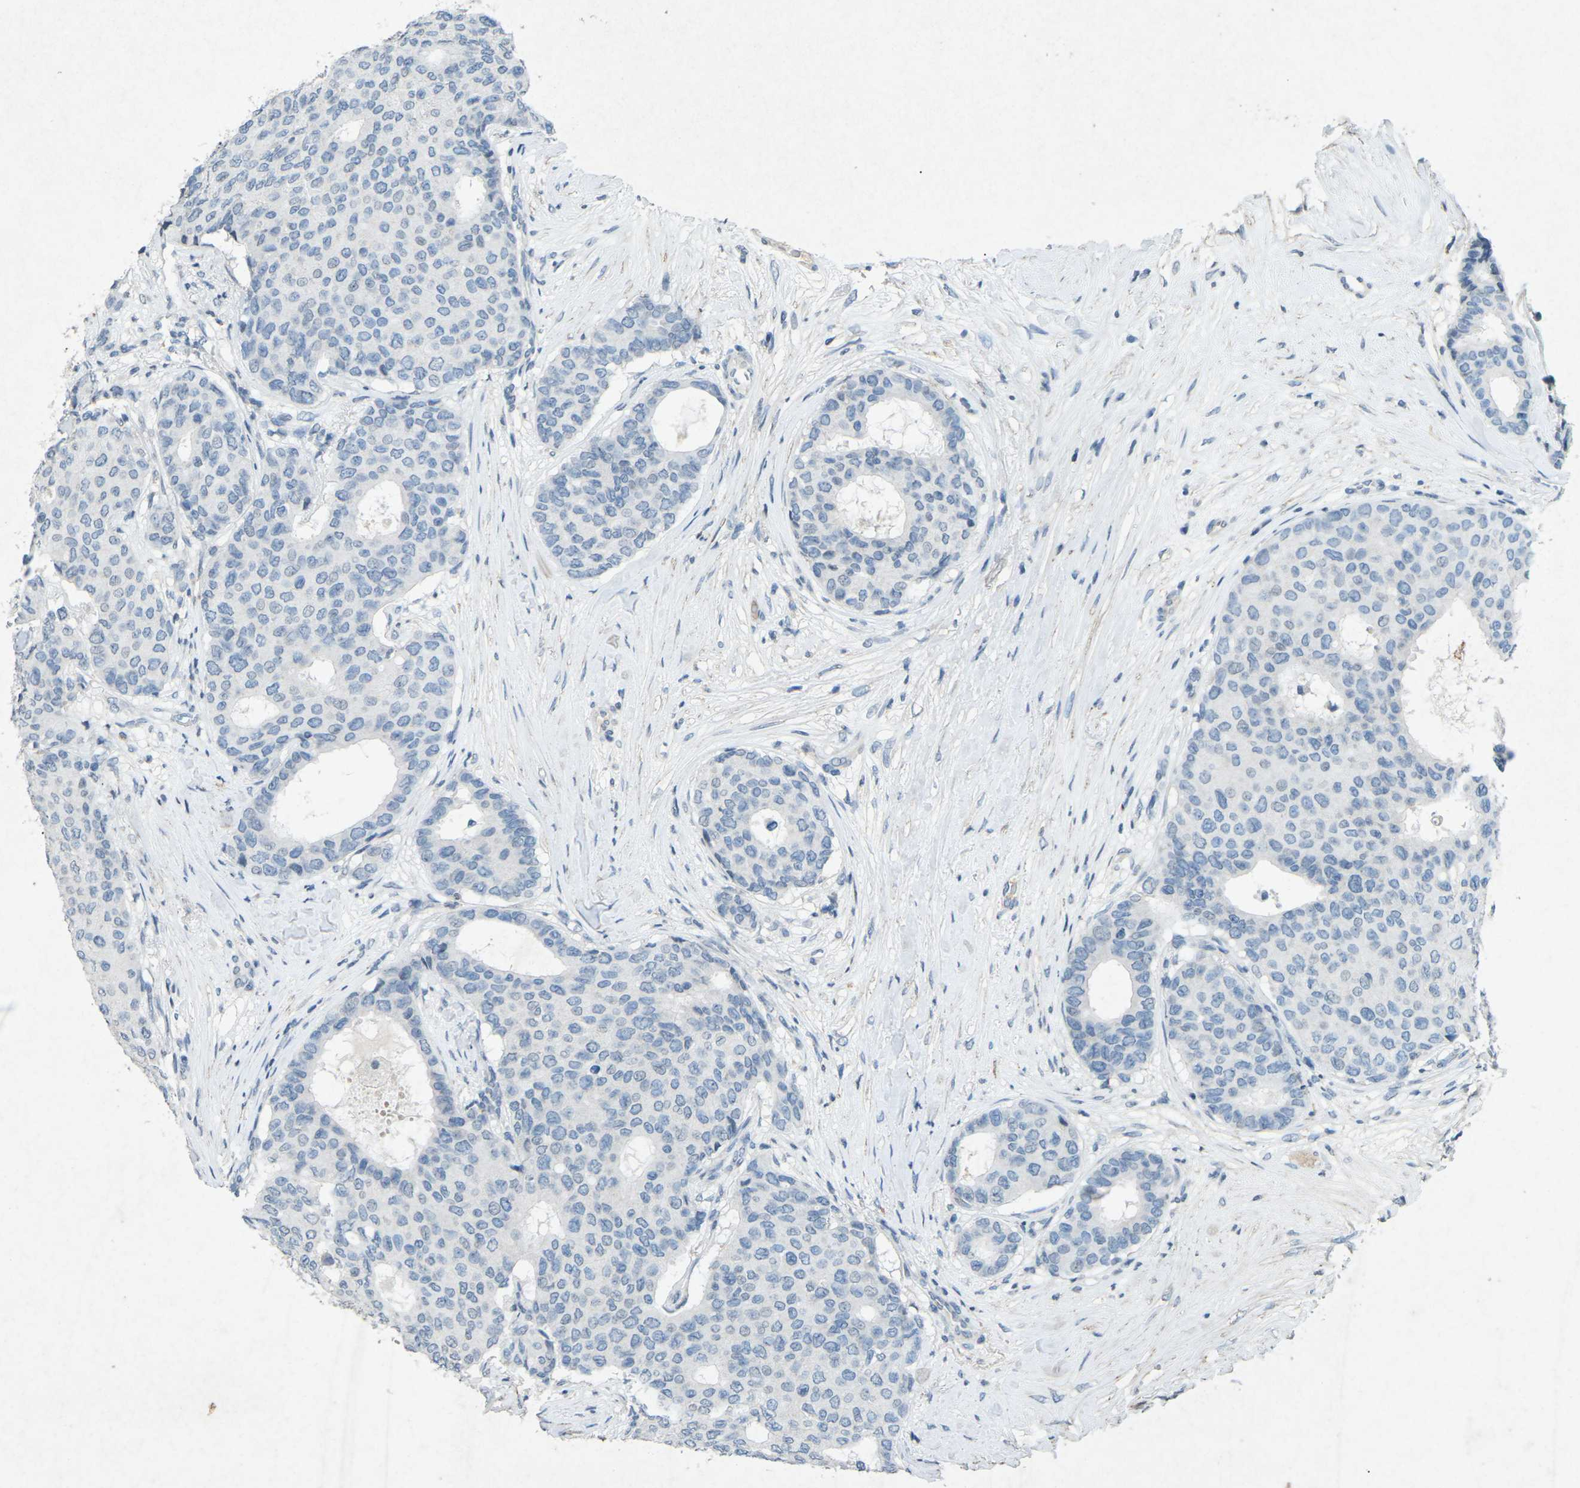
{"staining": {"intensity": "negative", "quantity": "none", "location": "none"}, "tissue": "breast cancer", "cell_type": "Tumor cells", "image_type": "cancer", "snomed": [{"axis": "morphology", "description": "Duct carcinoma"}, {"axis": "topography", "description": "Breast"}], "caption": "Immunohistochemical staining of breast cancer exhibits no significant positivity in tumor cells.", "gene": "A1BG", "patient": {"sex": "female", "age": 75}}